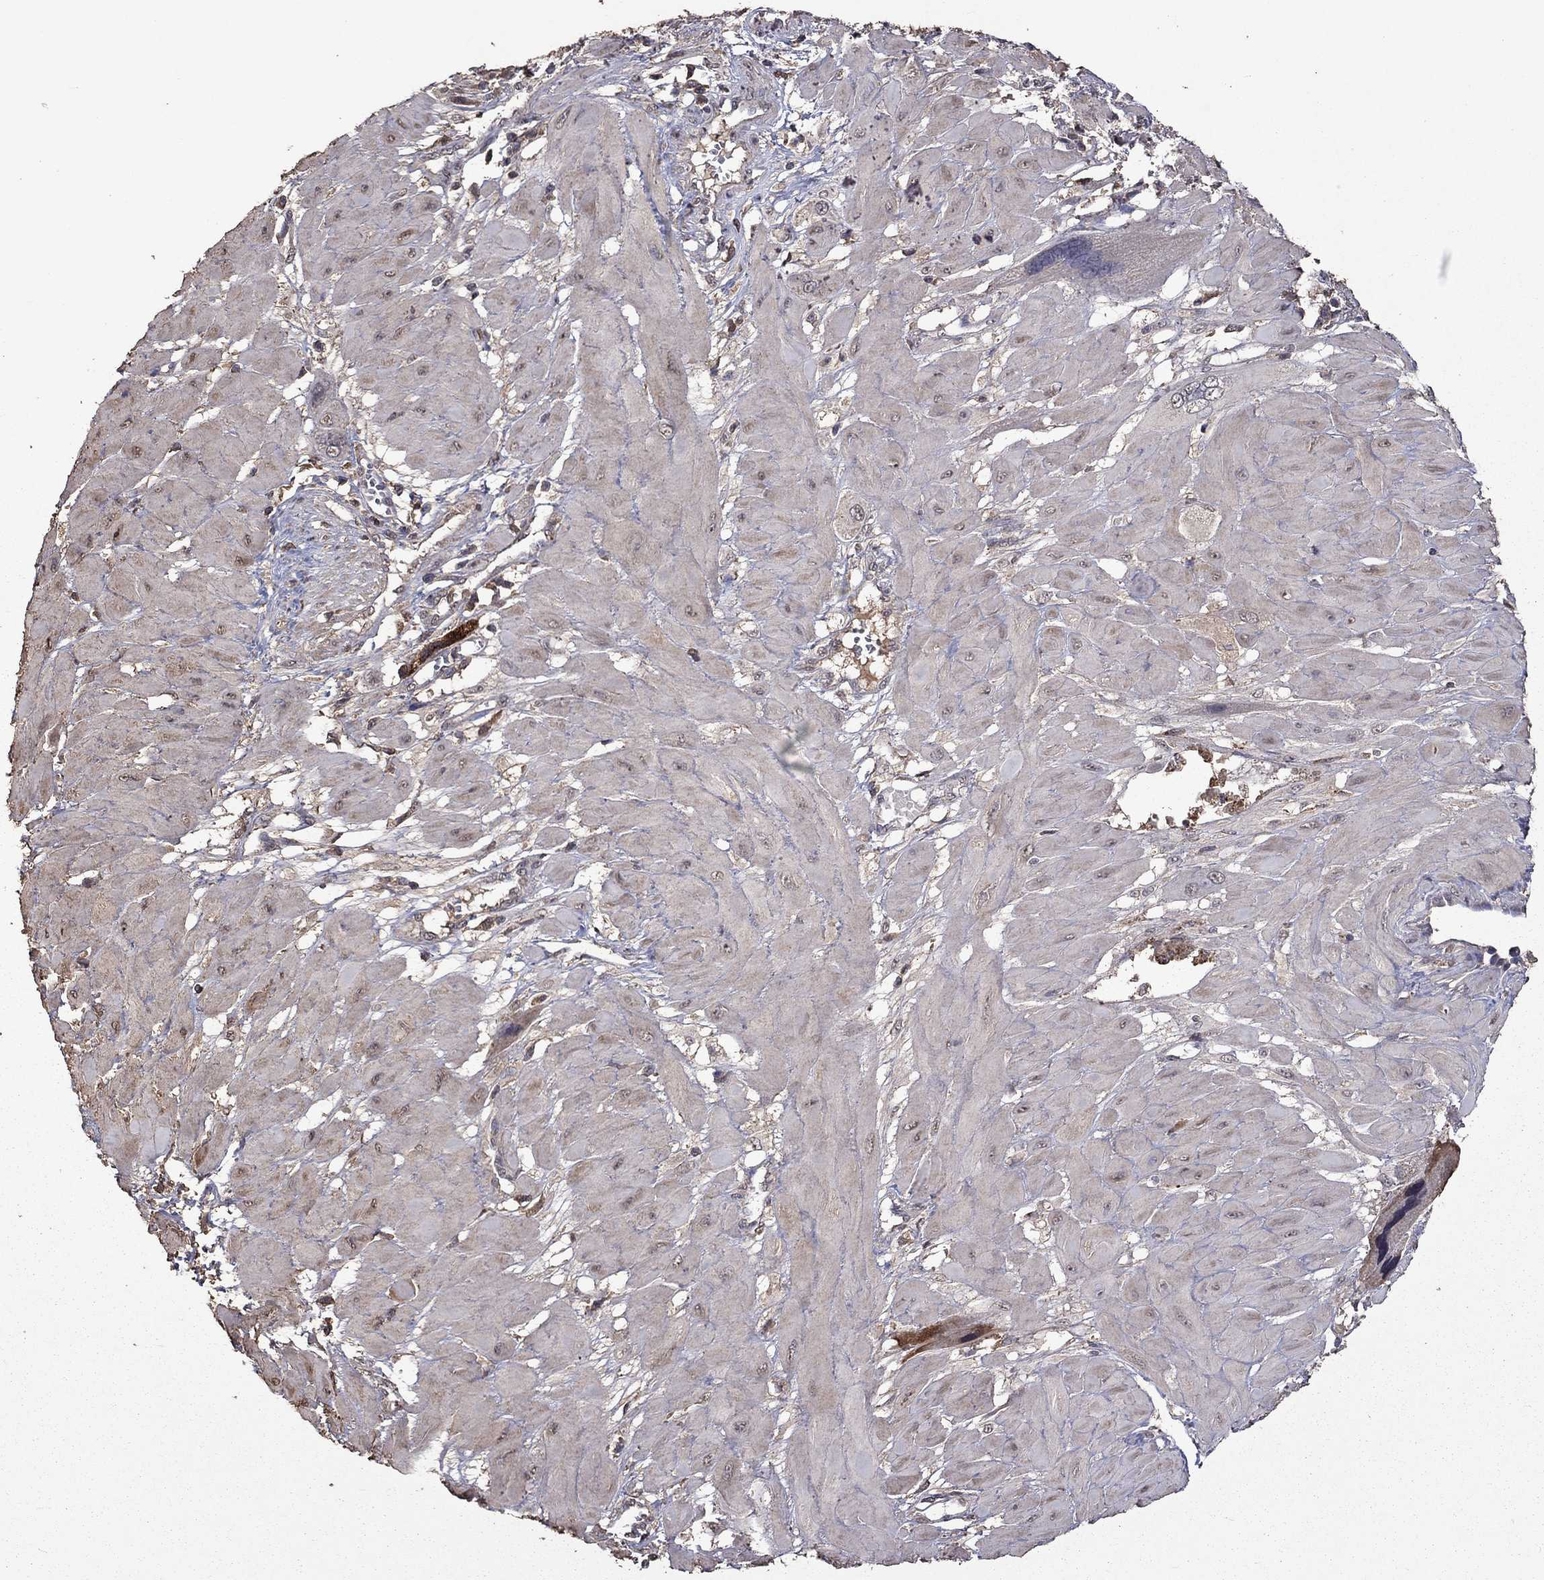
{"staining": {"intensity": "negative", "quantity": "none", "location": "none"}, "tissue": "cervical cancer", "cell_type": "Tumor cells", "image_type": "cancer", "snomed": [{"axis": "morphology", "description": "Squamous cell carcinoma, NOS"}, {"axis": "topography", "description": "Cervix"}], "caption": "Immunohistochemistry (IHC) of human cervical cancer exhibits no positivity in tumor cells.", "gene": "SERPINA5", "patient": {"sex": "female", "age": 34}}